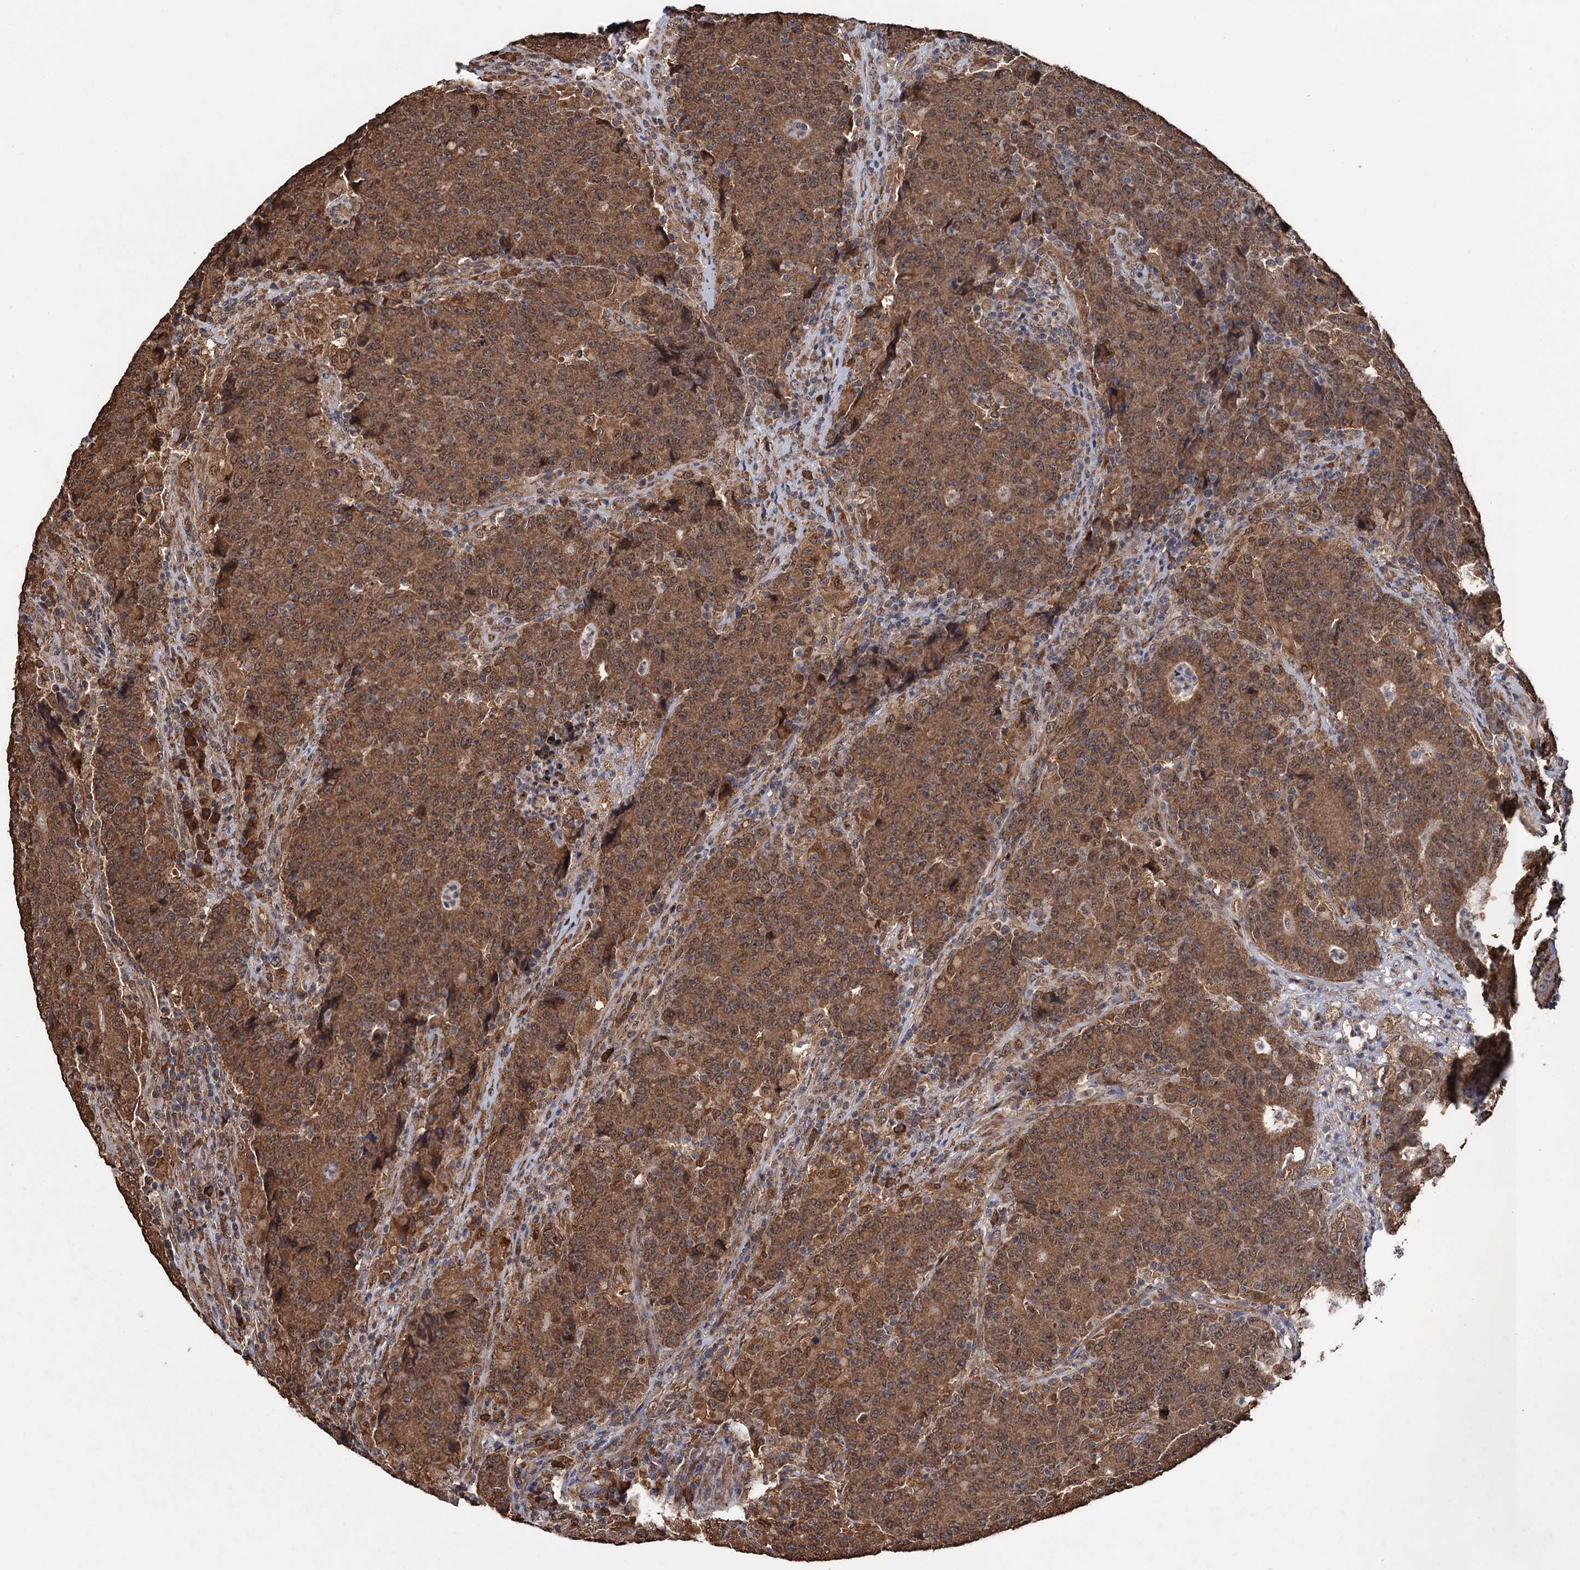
{"staining": {"intensity": "moderate", "quantity": ">75%", "location": "cytoplasmic/membranous,nuclear"}, "tissue": "colorectal cancer", "cell_type": "Tumor cells", "image_type": "cancer", "snomed": [{"axis": "morphology", "description": "Adenocarcinoma, NOS"}, {"axis": "topography", "description": "Colon"}], "caption": "Colorectal cancer (adenocarcinoma) was stained to show a protein in brown. There is medium levels of moderate cytoplasmic/membranous and nuclear expression in about >75% of tumor cells.", "gene": "TBC1D12", "patient": {"sex": "female", "age": 75}}